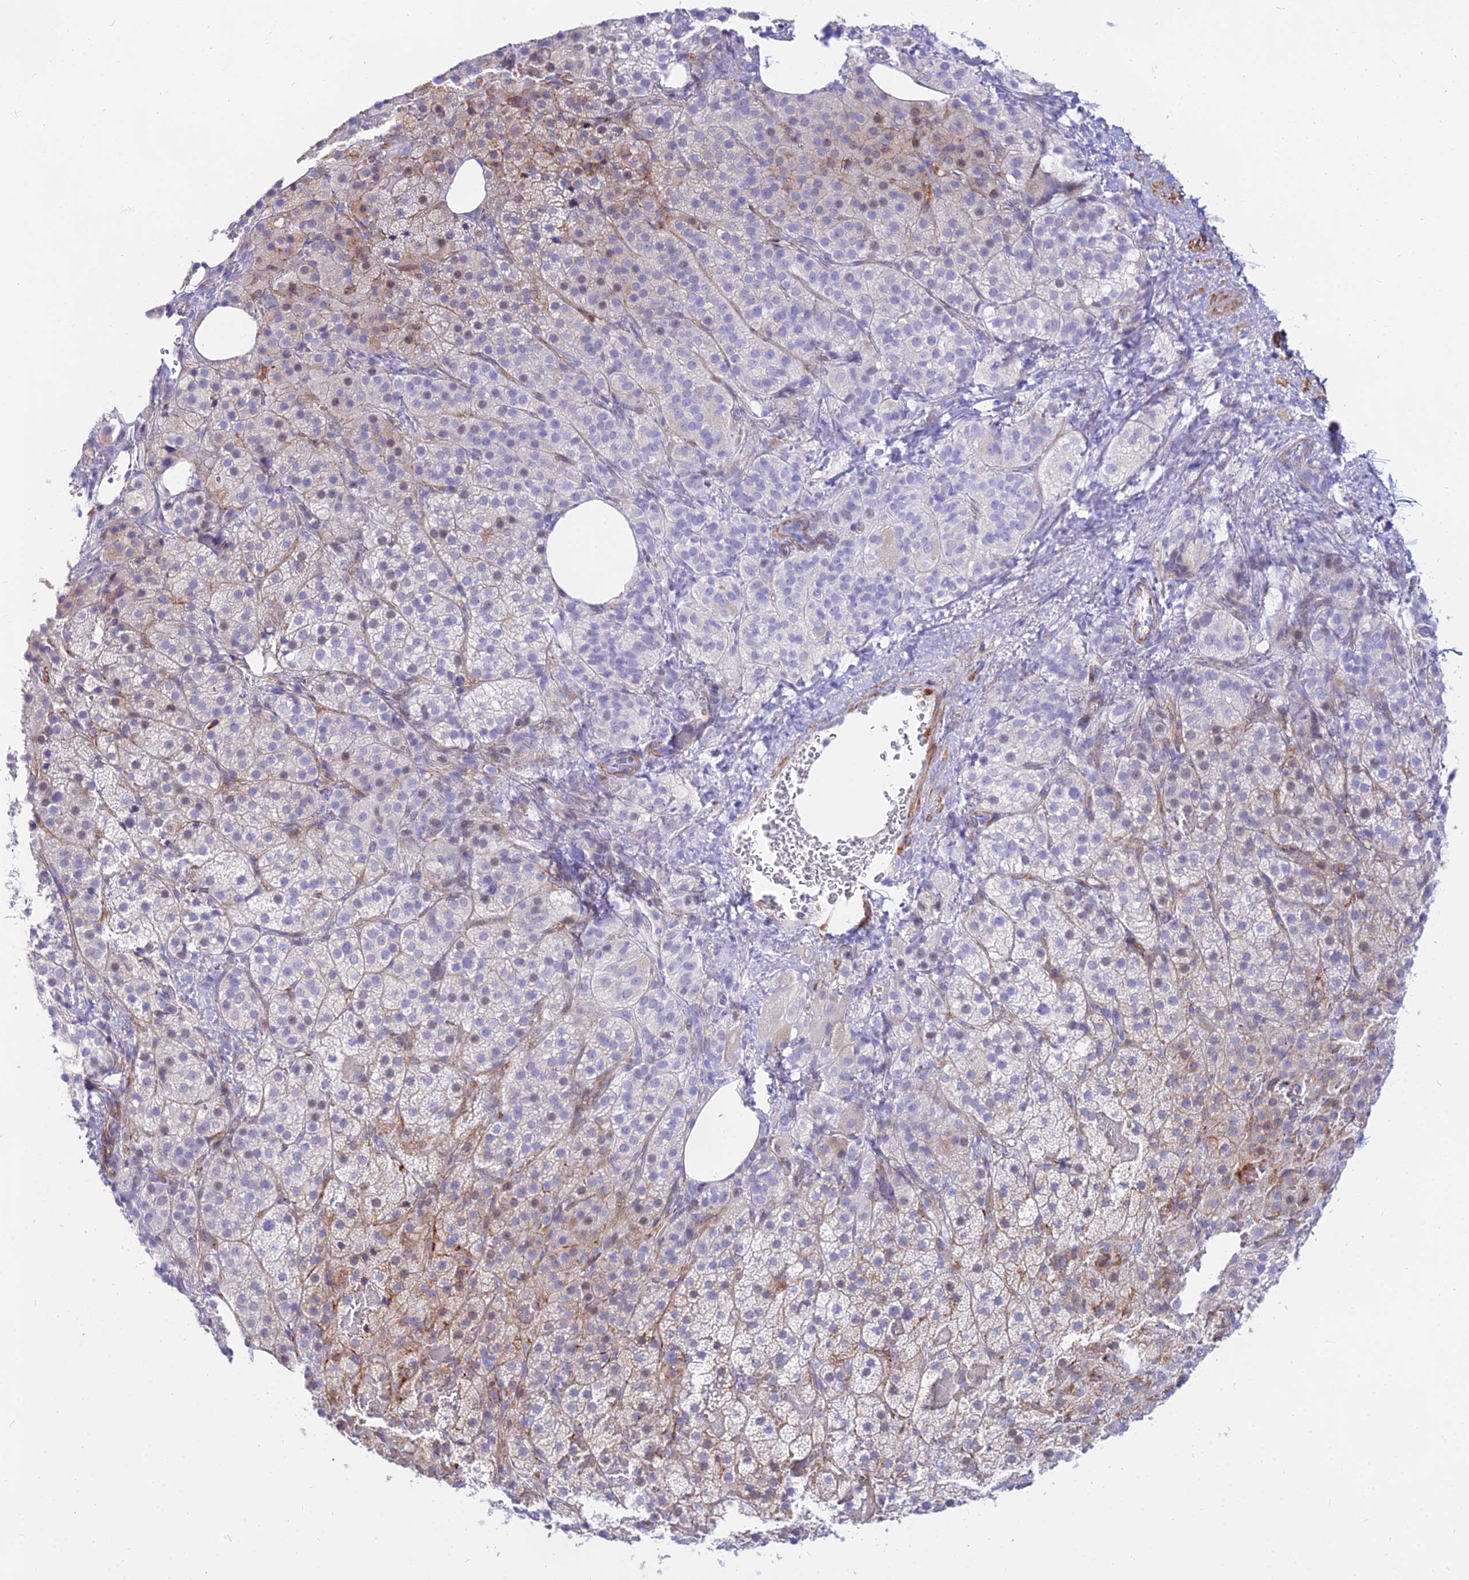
{"staining": {"intensity": "weak", "quantity": "25%-75%", "location": "cytoplasmic/membranous,nuclear"}, "tissue": "adrenal gland", "cell_type": "Glandular cells", "image_type": "normal", "snomed": [{"axis": "morphology", "description": "Normal tissue, NOS"}, {"axis": "topography", "description": "Adrenal gland"}], "caption": "Protein analysis of normal adrenal gland exhibits weak cytoplasmic/membranous,nuclear staining in approximately 25%-75% of glandular cells.", "gene": "DLX1", "patient": {"sex": "female", "age": 59}}